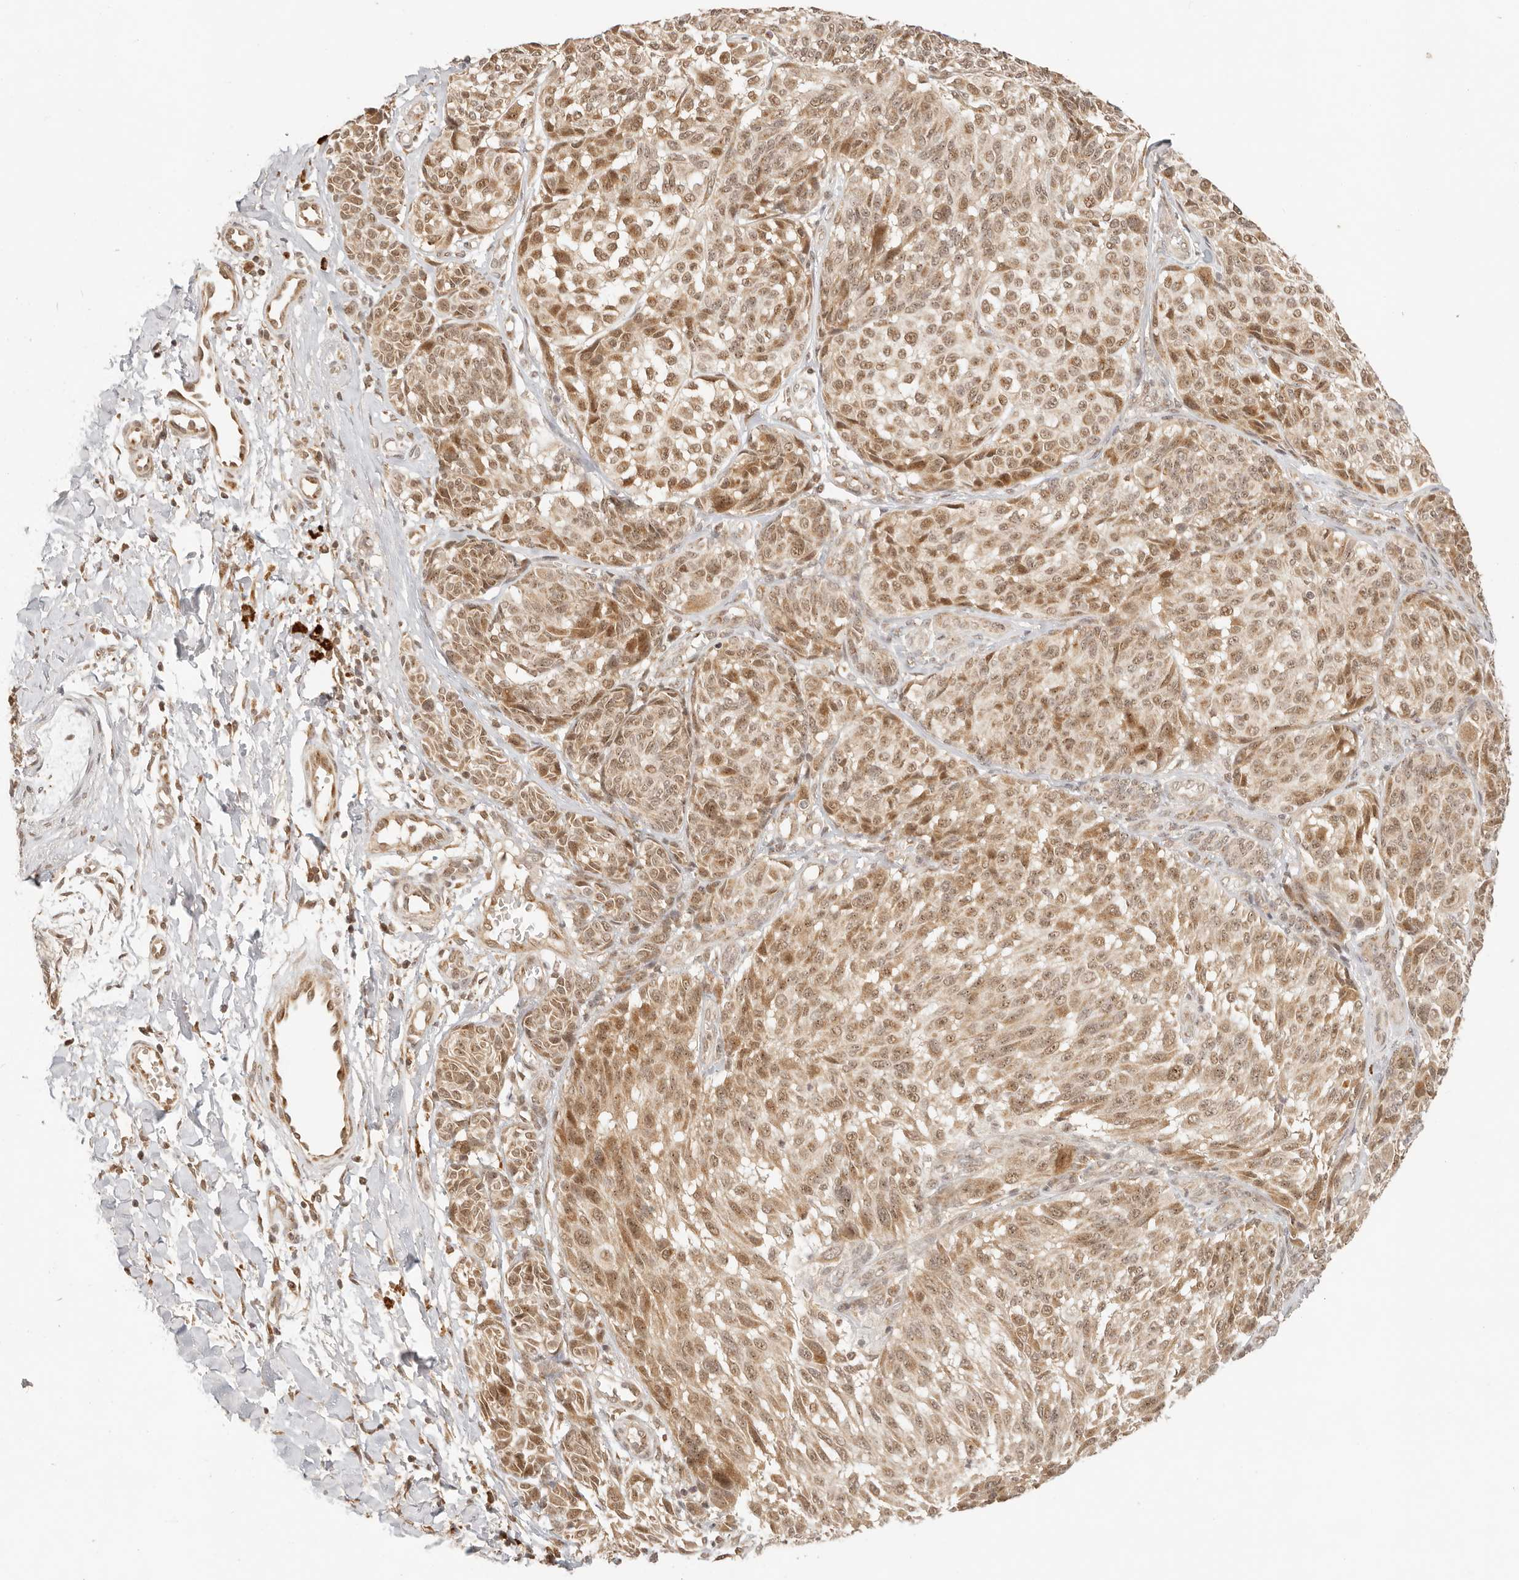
{"staining": {"intensity": "moderate", "quantity": ">75%", "location": "nuclear"}, "tissue": "melanoma", "cell_type": "Tumor cells", "image_type": "cancer", "snomed": [{"axis": "morphology", "description": "Malignant melanoma, NOS"}, {"axis": "topography", "description": "Skin"}], "caption": "This photomicrograph shows immunohistochemistry staining of melanoma, with medium moderate nuclear staining in about >75% of tumor cells.", "gene": "INTS11", "patient": {"sex": "male", "age": 83}}